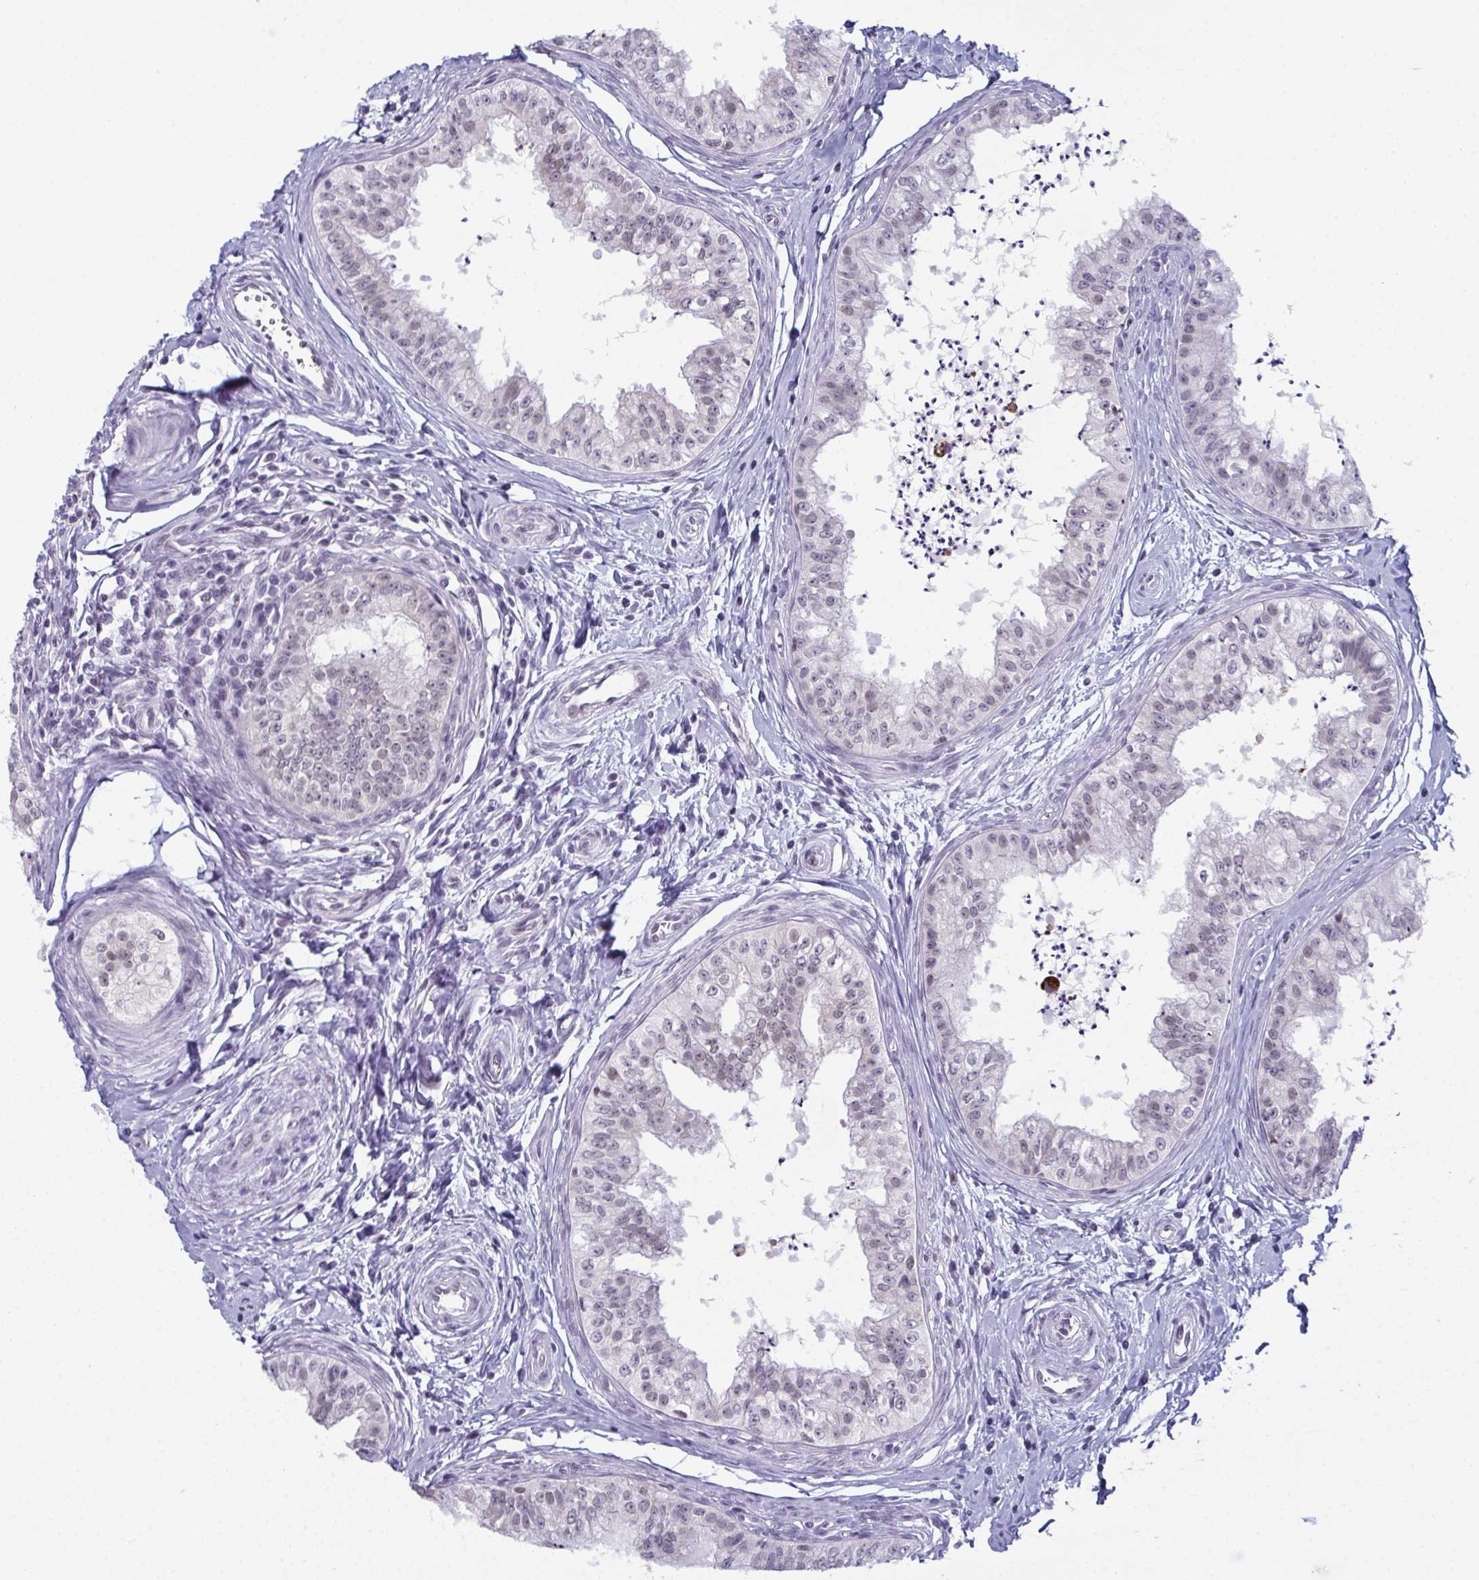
{"staining": {"intensity": "negative", "quantity": "none", "location": "none"}, "tissue": "epididymis", "cell_type": "Glandular cells", "image_type": "normal", "snomed": [{"axis": "morphology", "description": "Normal tissue, NOS"}, {"axis": "topography", "description": "Epididymis"}], "caption": "Micrograph shows no protein staining in glandular cells of normal epididymis. The staining was performed using DAB (3,3'-diaminobenzidine) to visualize the protein expression in brown, while the nuclei were stained in blue with hematoxylin (Magnification: 20x).", "gene": "RBM7", "patient": {"sex": "male", "age": 24}}